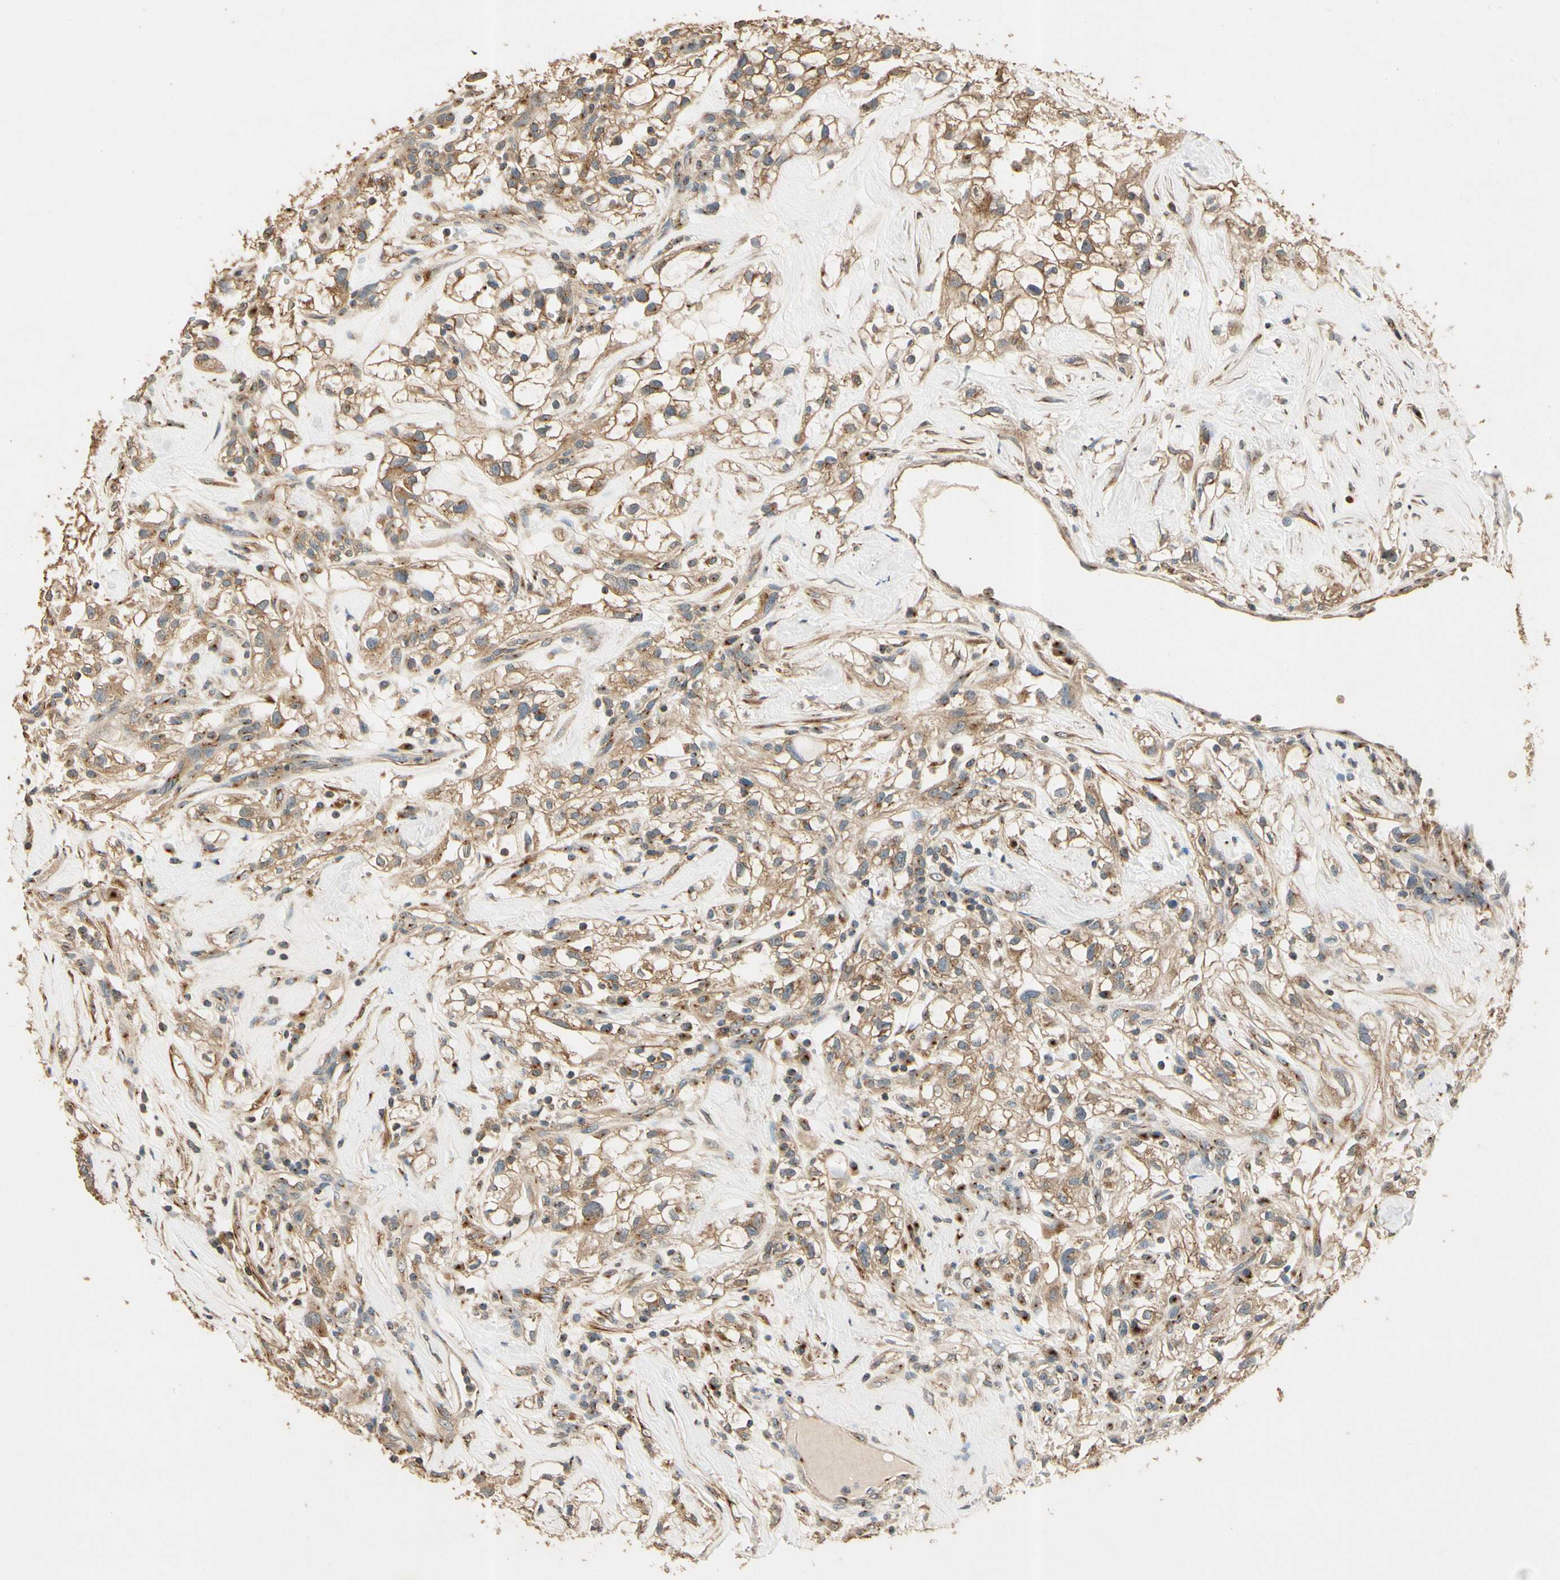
{"staining": {"intensity": "moderate", "quantity": ">75%", "location": "cytoplasmic/membranous"}, "tissue": "renal cancer", "cell_type": "Tumor cells", "image_type": "cancer", "snomed": [{"axis": "morphology", "description": "Adenocarcinoma, NOS"}, {"axis": "topography", "description": "Kidney"}], "caption": "Brown immunohistochemical staining in human adenocarcinoma (renal) exhibits moderate cytoplasmic/membranous staining in approximately >75% of tumor cells.", "gene": "AKAP9", "patient": {"sex": "female", "age": 60}}